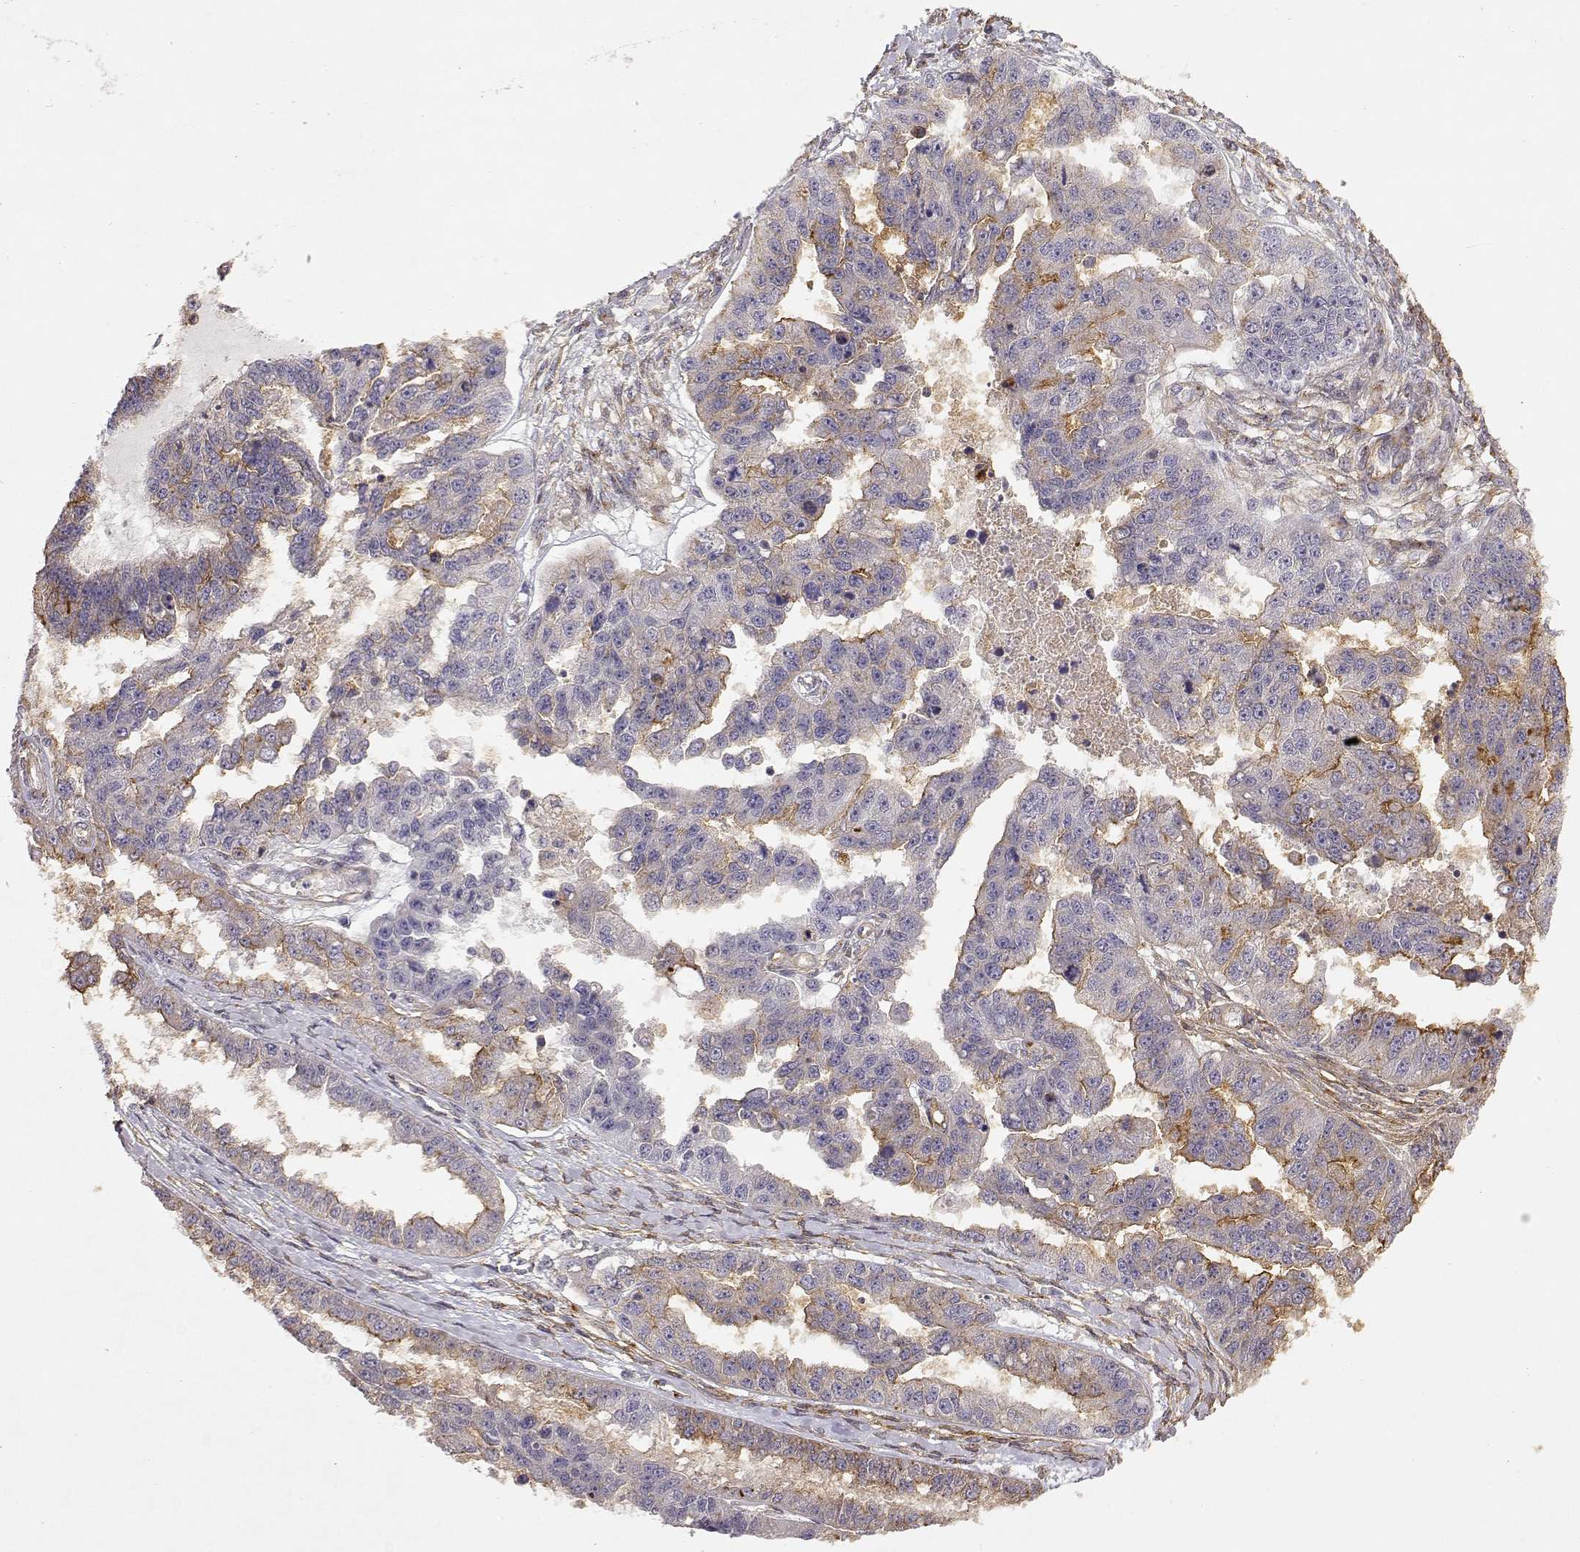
{"staining": {"intensity": "moderate", "quantity": "<25%", "location": "cytoplasmic/membranous"}, "tissue": "ovarian cancer", "cell_type": "Tumor cells", "image_type": "cancer", "snomed": [{"axis": "morphology", "description": "Cystadenocarcinoma, serous, NOS"}, {"axis": "topography", "description": "Ovary"}], "caption": "The histopathology image exhibits immunohistochemical staining of ovarian cancer. There is moderate cytoplasmic/membranous staining is identified in approximately <25% of tumor cells. The protein of interest is shown in brown color, while the nuclei are stained blue.", "gene": "IFITM1", "patient": {"sex": "female", "age": 58}}